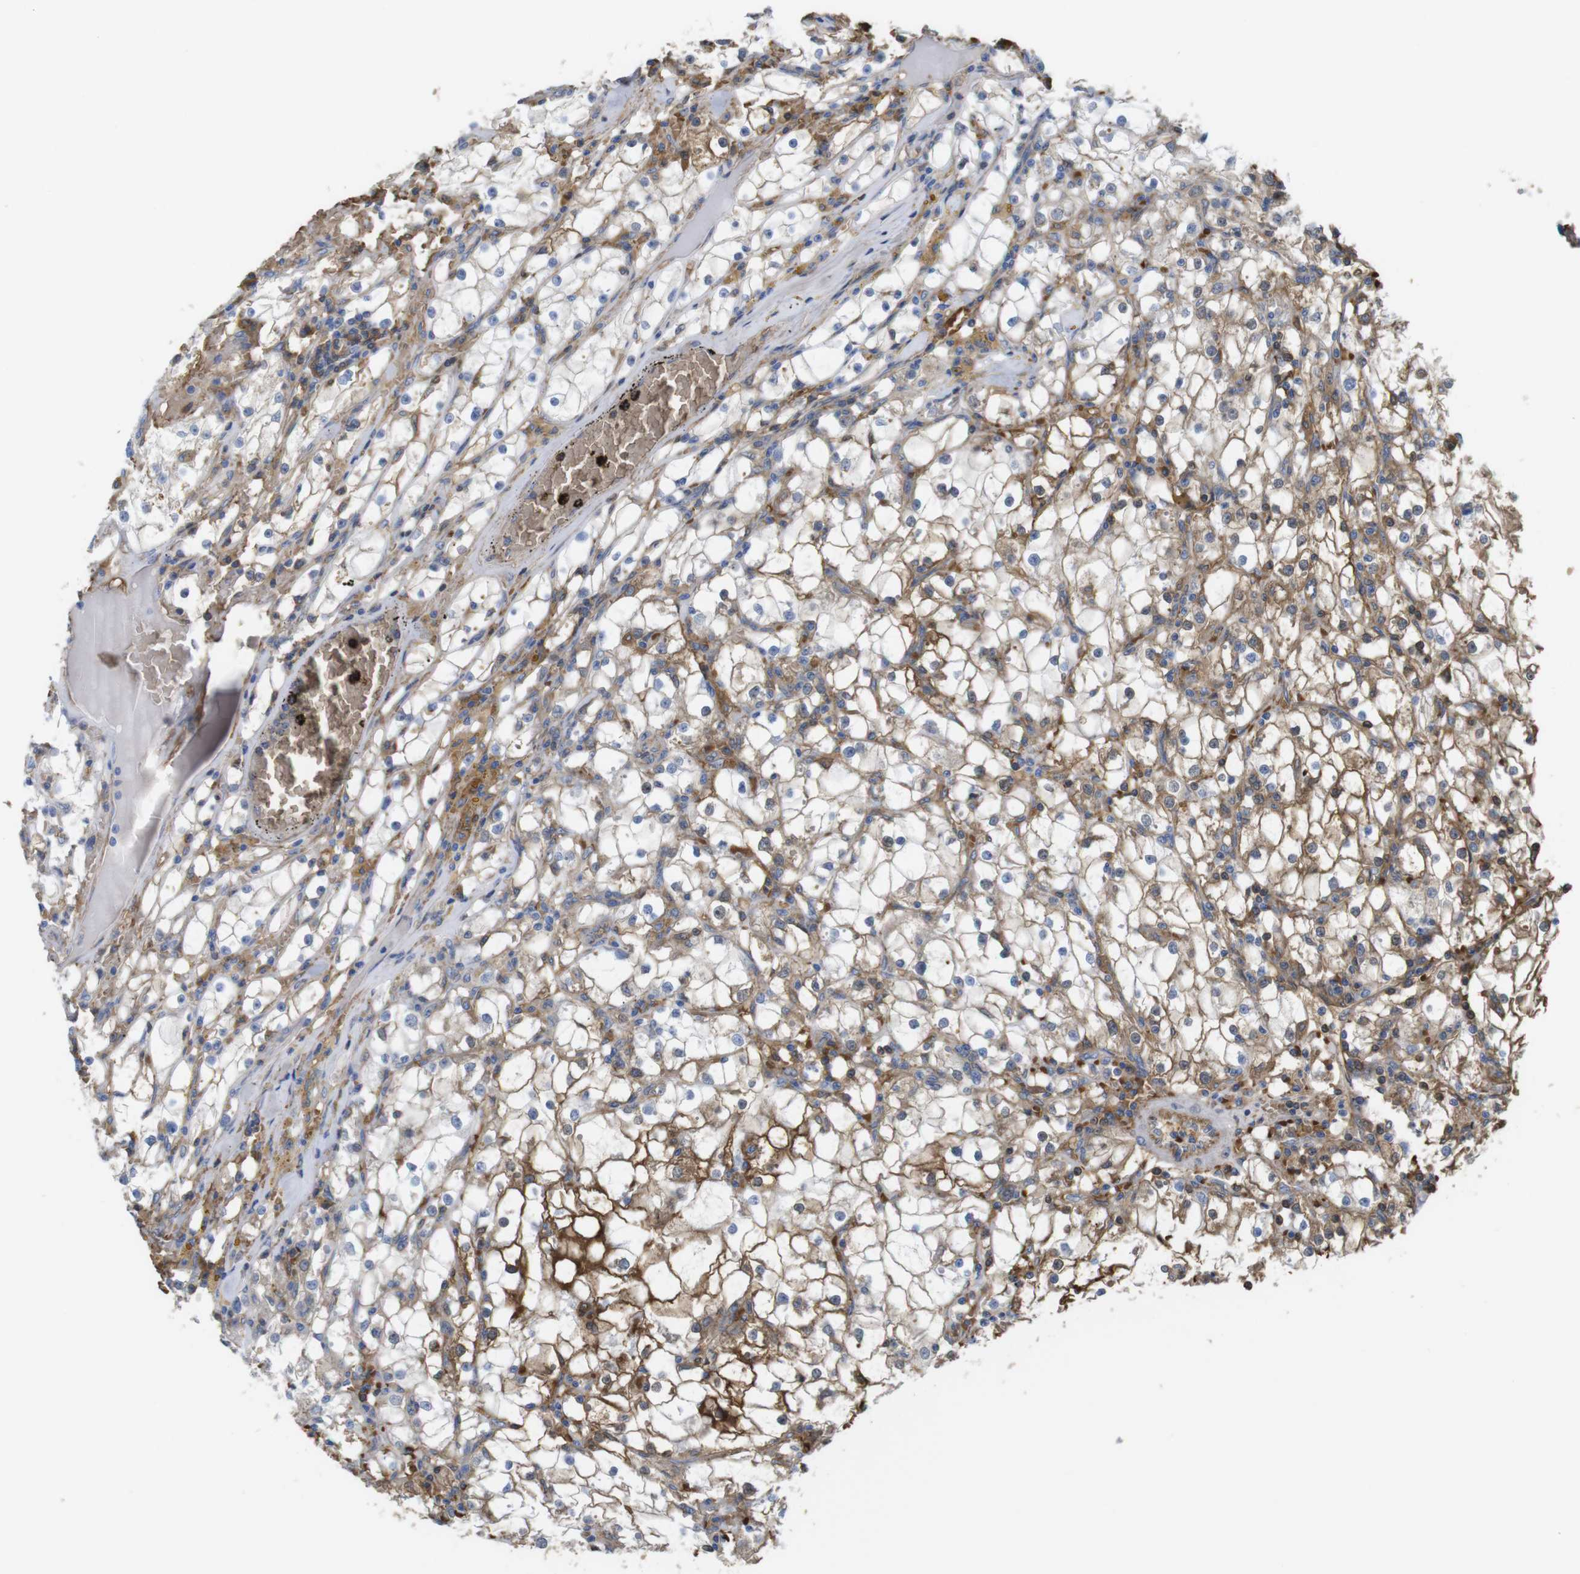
{"staining": {"intensity": "moderate", "quantity": ">75%", "location": "cytoplasmic/membranous"}, "tissue": "renal cancer", "cell_type": "Tumor cells", "image_type": "cancer", "snomed": [{"axis": "morphology", "description": "Adenocarcinoma, NOS"}, {"axis": "topography", "description": "Kidney"}], "caption": "This is an image of immunohistochemistry (IHC) staining of renal cancer (adenocarcinoma), which shows moderate expression in the cytoplasmic/membranous of tumor cells.", "gene": "CYBRD1", "patient": {"sex": "male", "age": 56}}